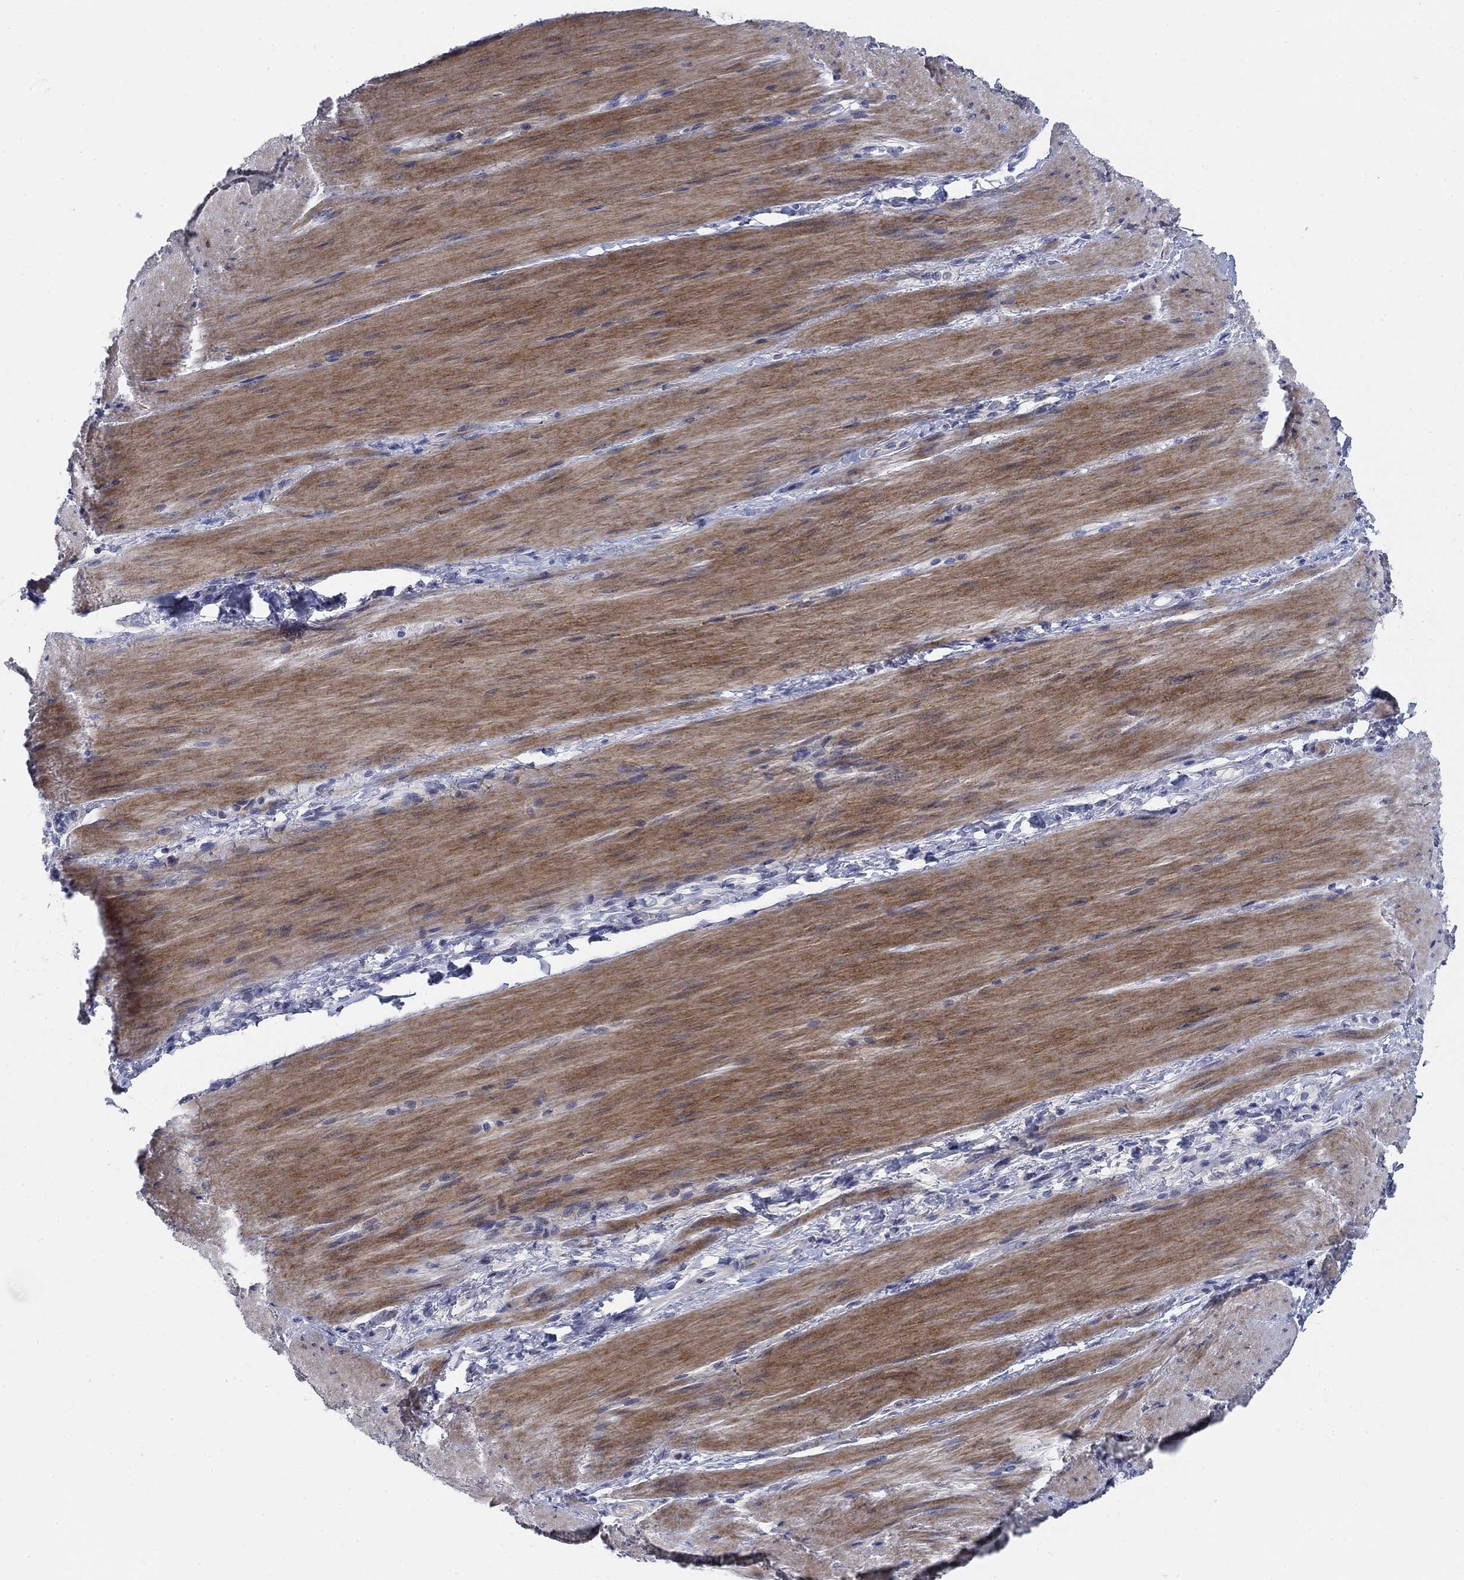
{"staining": {"intensity": "negative", "quantity": "none", "location": "none"}, "tissue": "adipose tissue", "cell_type": "Adipocytes", "image_type": "normal", "snomed": [{"axis": "morphology", "description": "Normal tissue, NOS"}, {"axis": "topography", "description": "Smooth muscle"}, {"axis": "topography", "description": "Duodenum"}, {"axis": "topography", "description": "Peripheral nerve tissue"}], "caption": "DAB (3,3'-diaminobenzidine) immunohistochemical staining of benign human adipose tissue reveals no significant staining in adipocytes.", "gene": "TMEM249", "patient": {"sex": "female", "age": 61}}